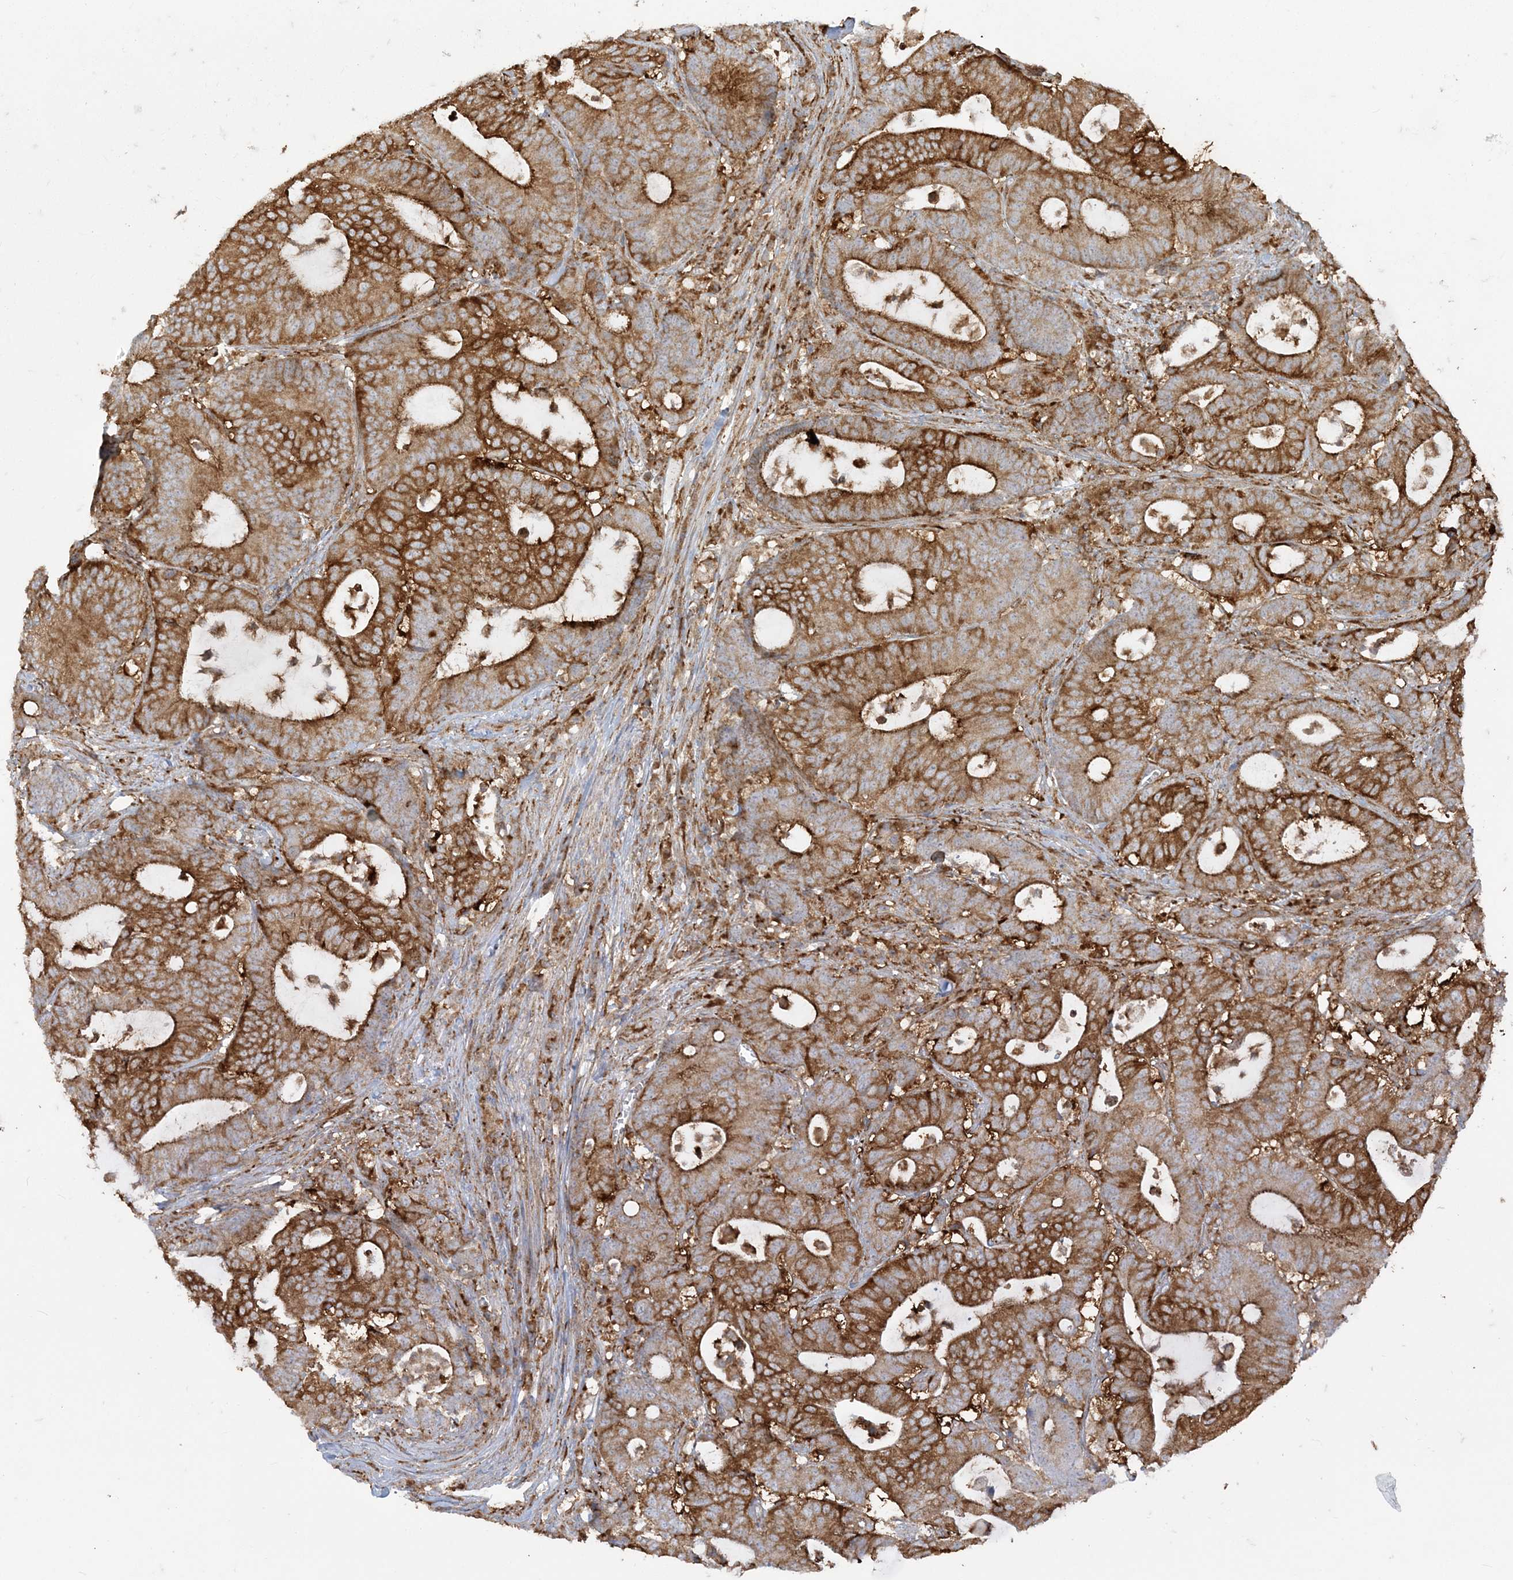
{"staining": {"intensity": "strong", "quantity": ">75%", "location": "cytoplasmic/membranous"}, "tissue": "colorectal cancer", "cell_type": "Tumor cells", "image_type": "cancer", "snomed": [{"axis": "morphology", "description": "Adenocarcinoma, NOS"}, {"axis": "topography", "description": "Colon"}], "caption": "Protein expression by immunohistochemistry (IHC) exhibits strong cytoplasmic/membranous positivity in approximately >75% of tumor cells in colorectal adenocarcinoma.", "gene": "DERL3", "patient": {"sex": "female", "age": 84}}